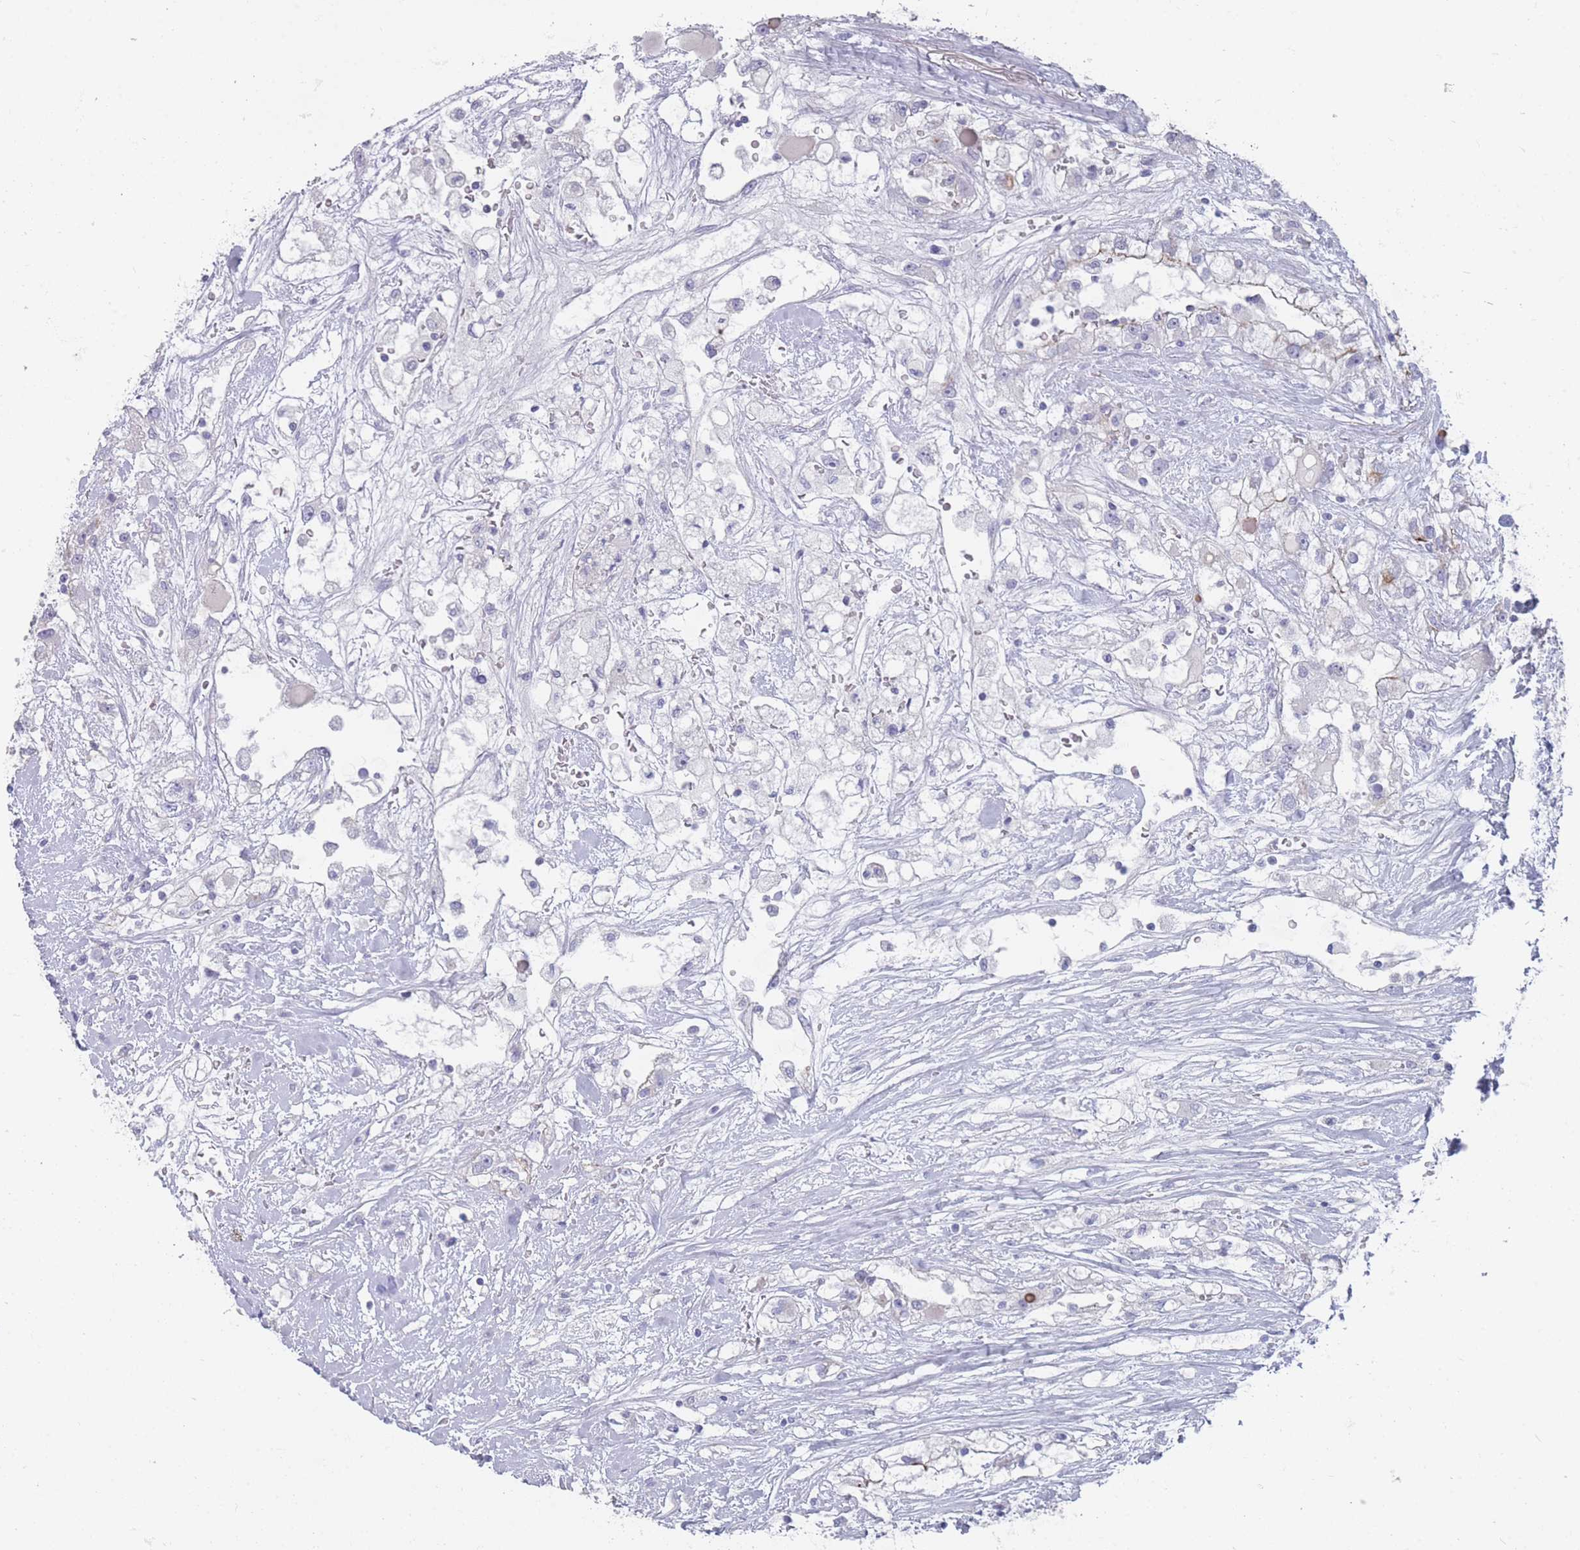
{"staining": {"intensity": "negative", "quantity": "none", "location": "none"}, "tissue": "renal cancer", "cell_type": "Tumor cells", "image_type": "cancer", "snomed": [{"axis": "morphology", "description": "Adenocarcinoma, NOS"}, {"axis": "topography", "description": "Kidney"}], "caption": "Immunohistochemical staining of adenocarcinoma (renal) shows no significant staining in tumor cells.", "gene": "PIGU", "patient": {"sex": "male", "age": 59}}